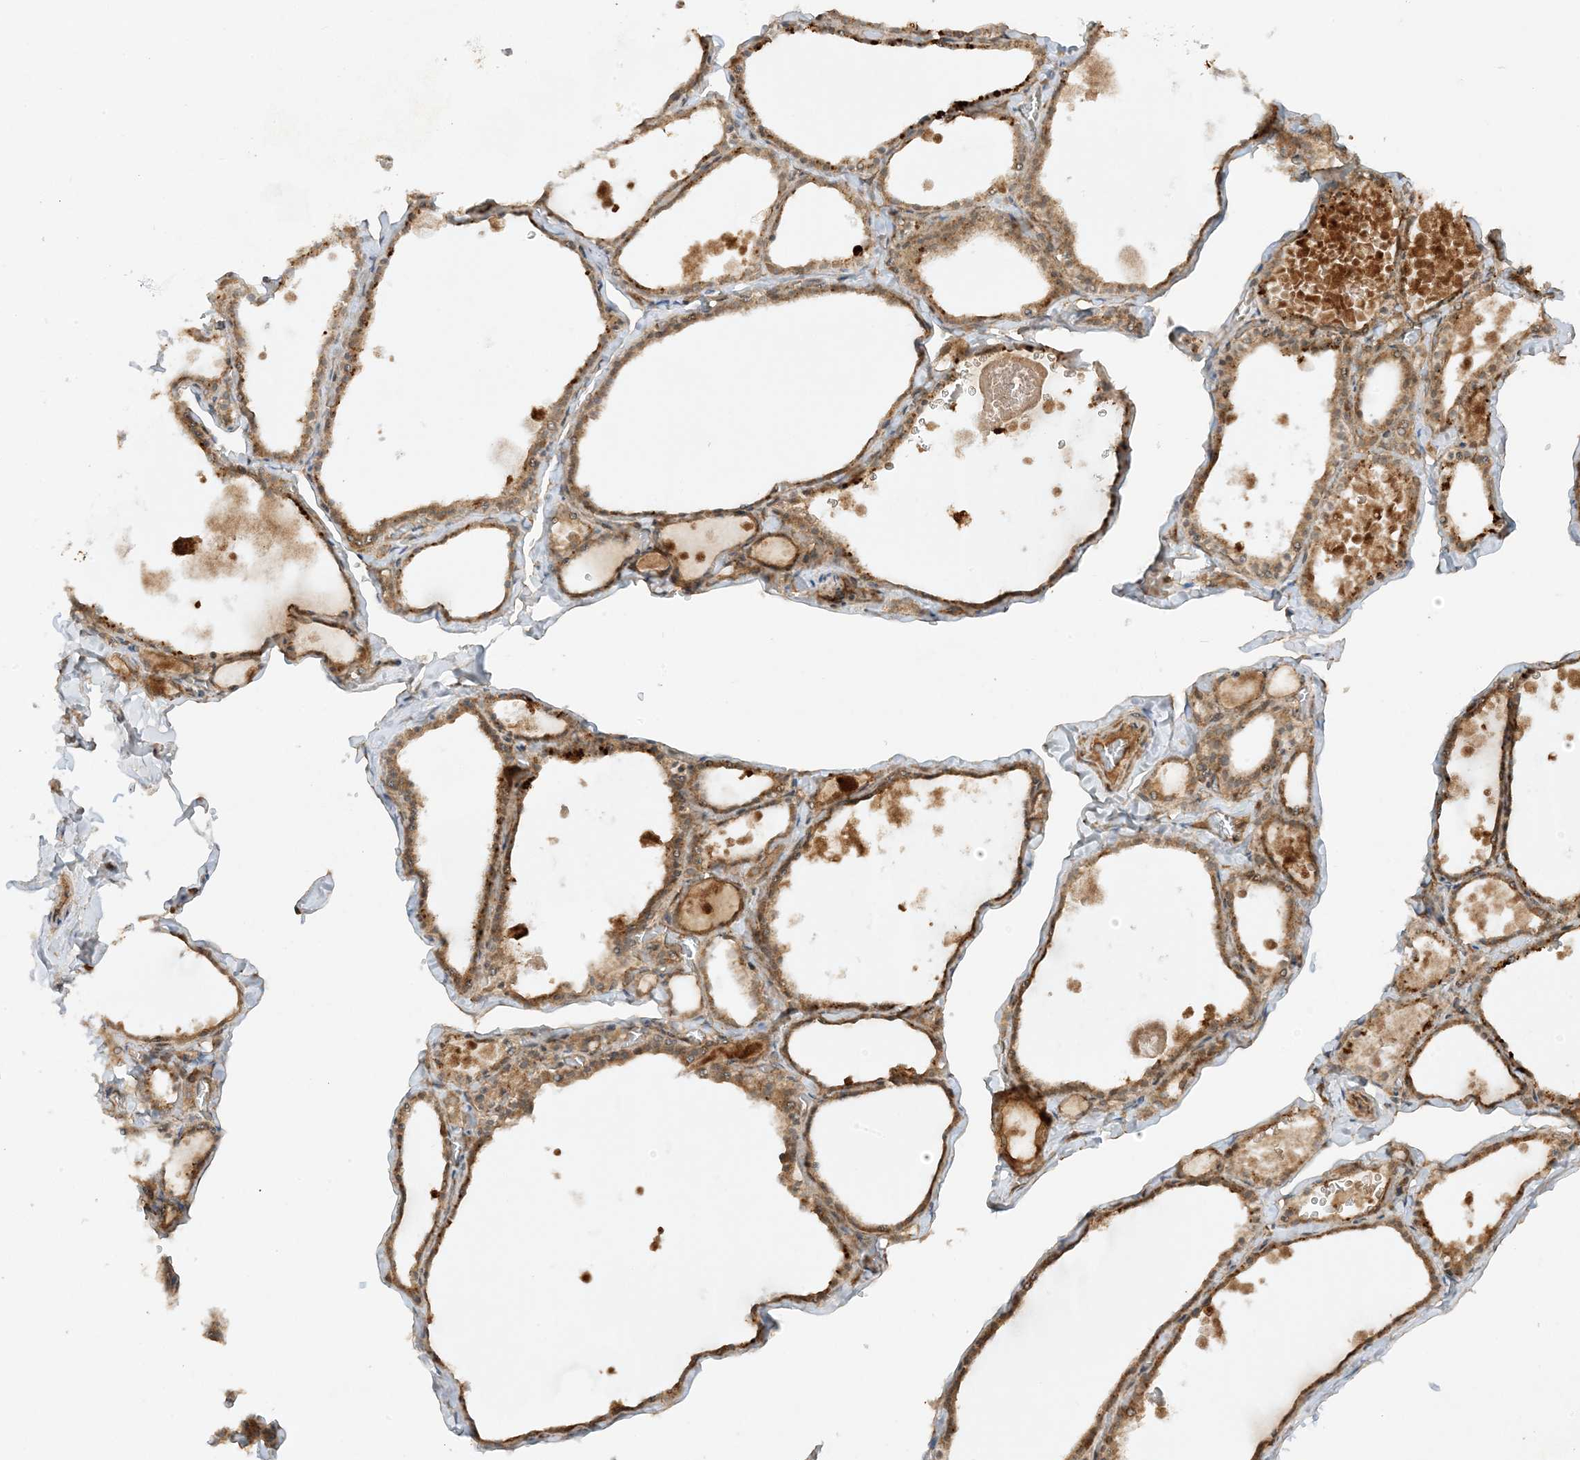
{"staining": {"intensity": "moderate", "quantity": ">75%", "location": "cytoplasmic/membranous"}, "tissue": "thyroid gland", "cell_type": "Glandular cells", "image_type": "normal", "snomed": [{"axis": "morphology", "description": "Normal tissue, NOS"}, {"axis": "topography", "description": "Thyroid gland"}], "caption": "This image reveals immunohistochemistry staining of normal human thyroid gland, with medium moderate cytoplasmic/membranous expression in about >75% of glandular cells.", "gene": "XRN1", "patient": {"sex": "male", "age": 56}}